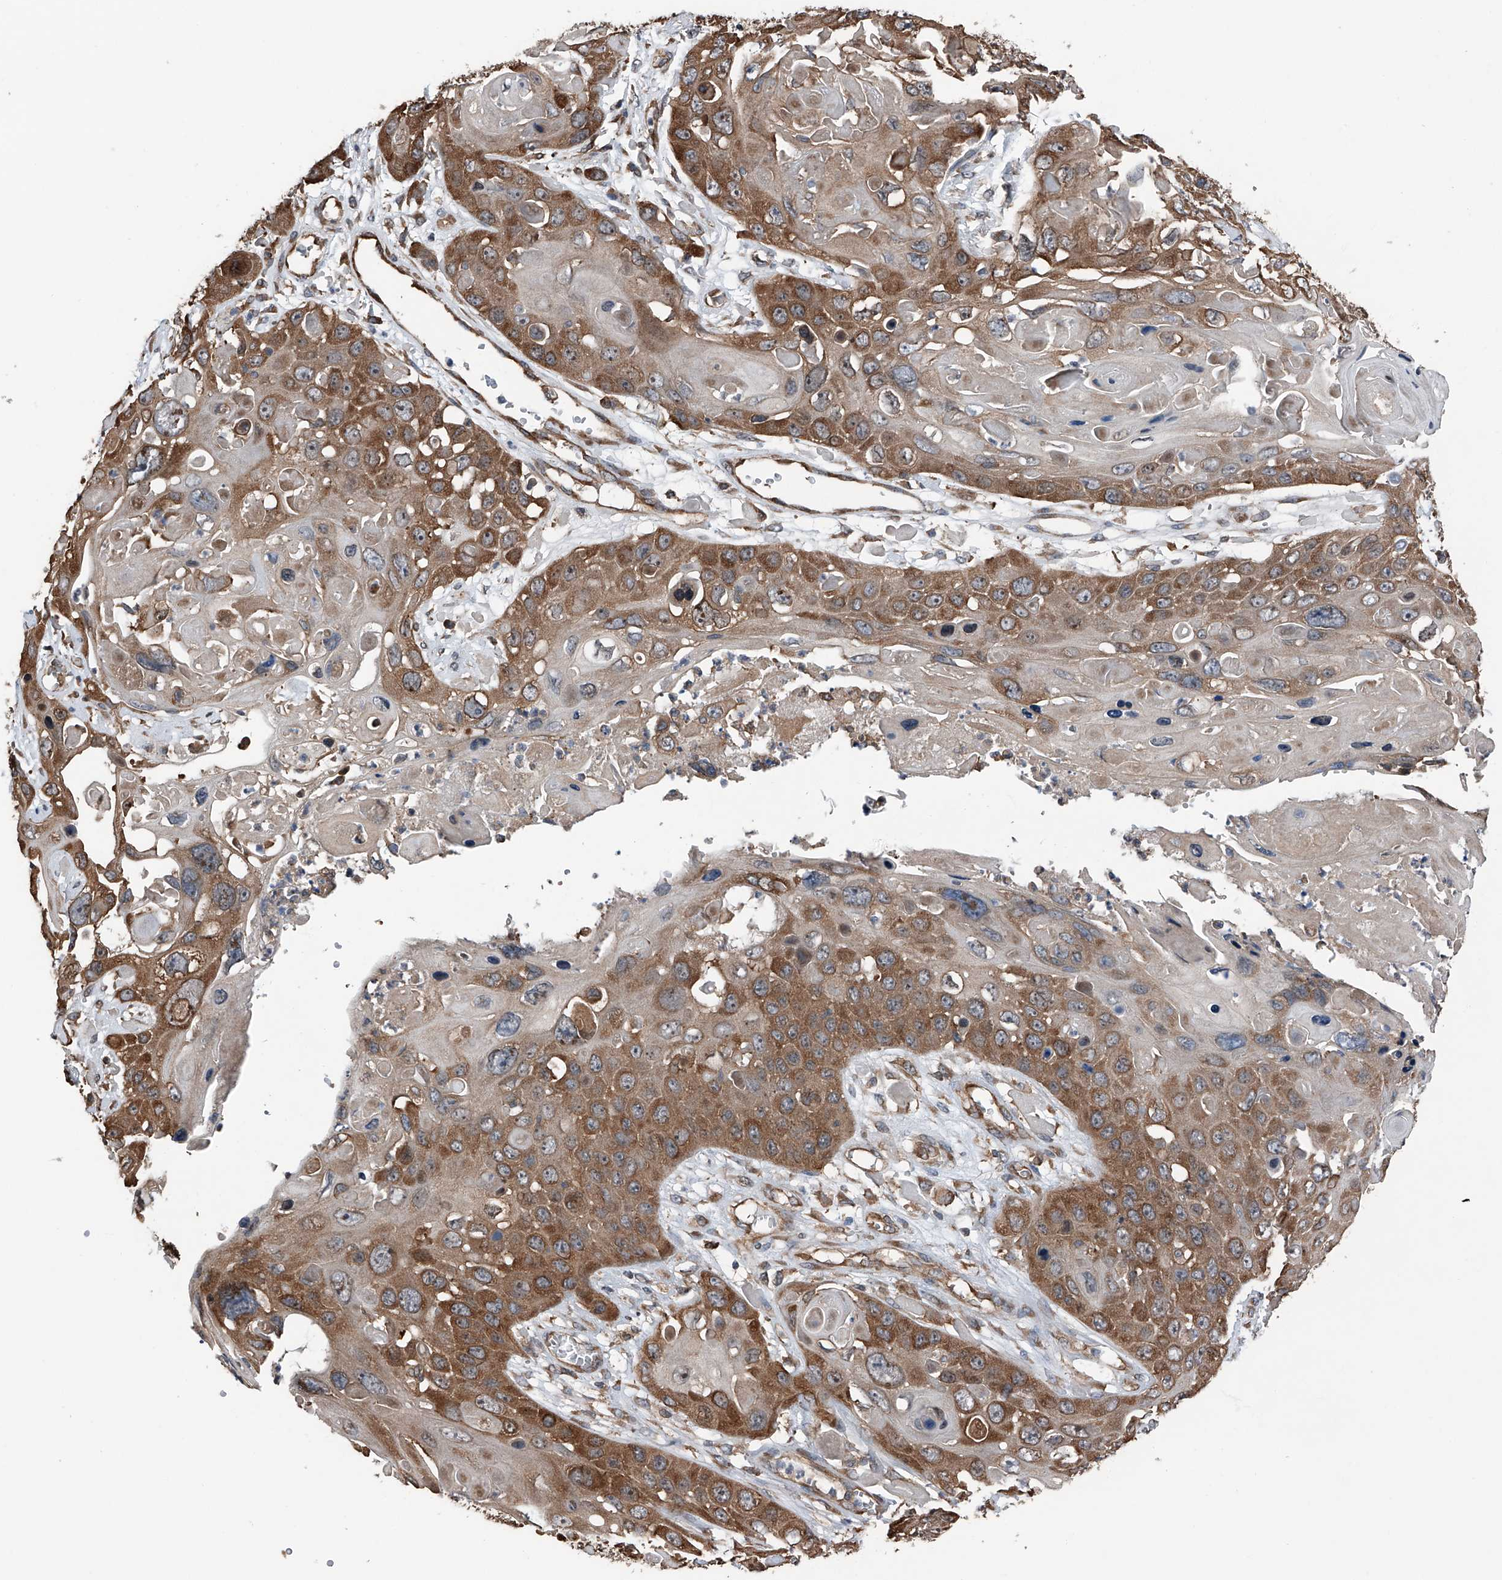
{"staining": {"intensity": "strong", "quantity": "25%-75%", "location": "cytoplasmic/membranous"}, "tissue": "skin cancer", "cell_type": "Tumor cells", "image_type": "cancer", "snomed": [{"axis": "morphology", "description": "Squamous cell carcinoma, NOS"}, {"axis": "topography", "description": "Skin"}], "caption": "Protein staining reveals strong cytoplasmic/membranous positivity in approximately 25%-75% of tumor cells in squamous cell carcinoma (skin). (Stains: DAB (3,3'-diaminobenzidine) in brown, nuclei in blue, Microscopy: brightfield microscopy at high magnification).", "gene": "KCNJ2", "patient": {"sex": "male", "age": 55}}